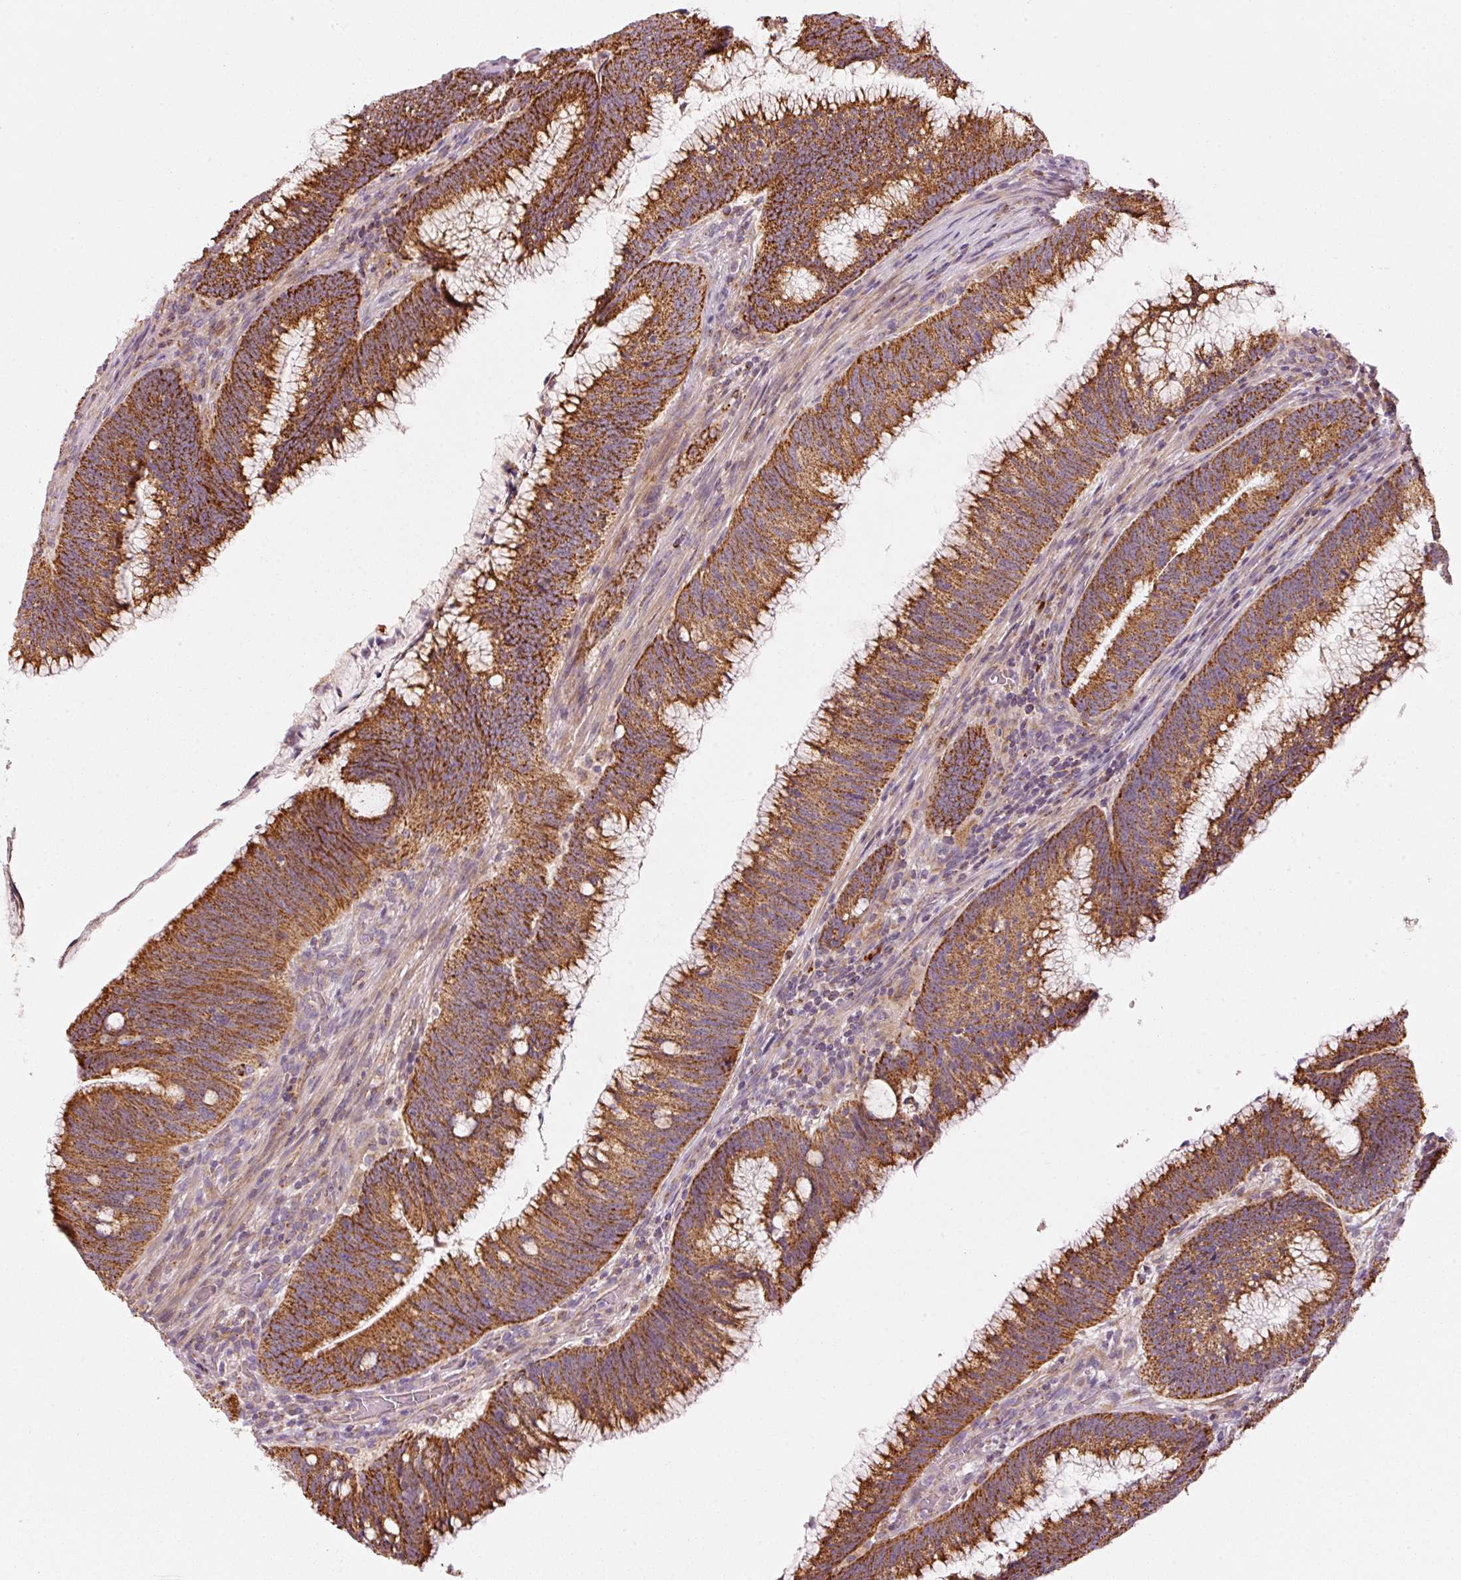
{"staining": {"intensity": "strong", "quantity": ">75%", "location": "cytoplasmic/membranous"}, "tissue": "colorectal cancer", "cell_type": "Tumor cells", "image_type": "cancer", "snomed": [{"axis": "morphology", "description": "Adenocarcinoma, NOS"}, {"axis": "topography", "description": "Rectum"}], "caption": "Protein analysis of colorectal cancer (adenocarcinoma) tissue exhibits strong cytoplasmic/membranous expression in approximately >75% of tumor cells.", "gene": "C17orf98", "patient": {"sex": "female", "age": 77}}